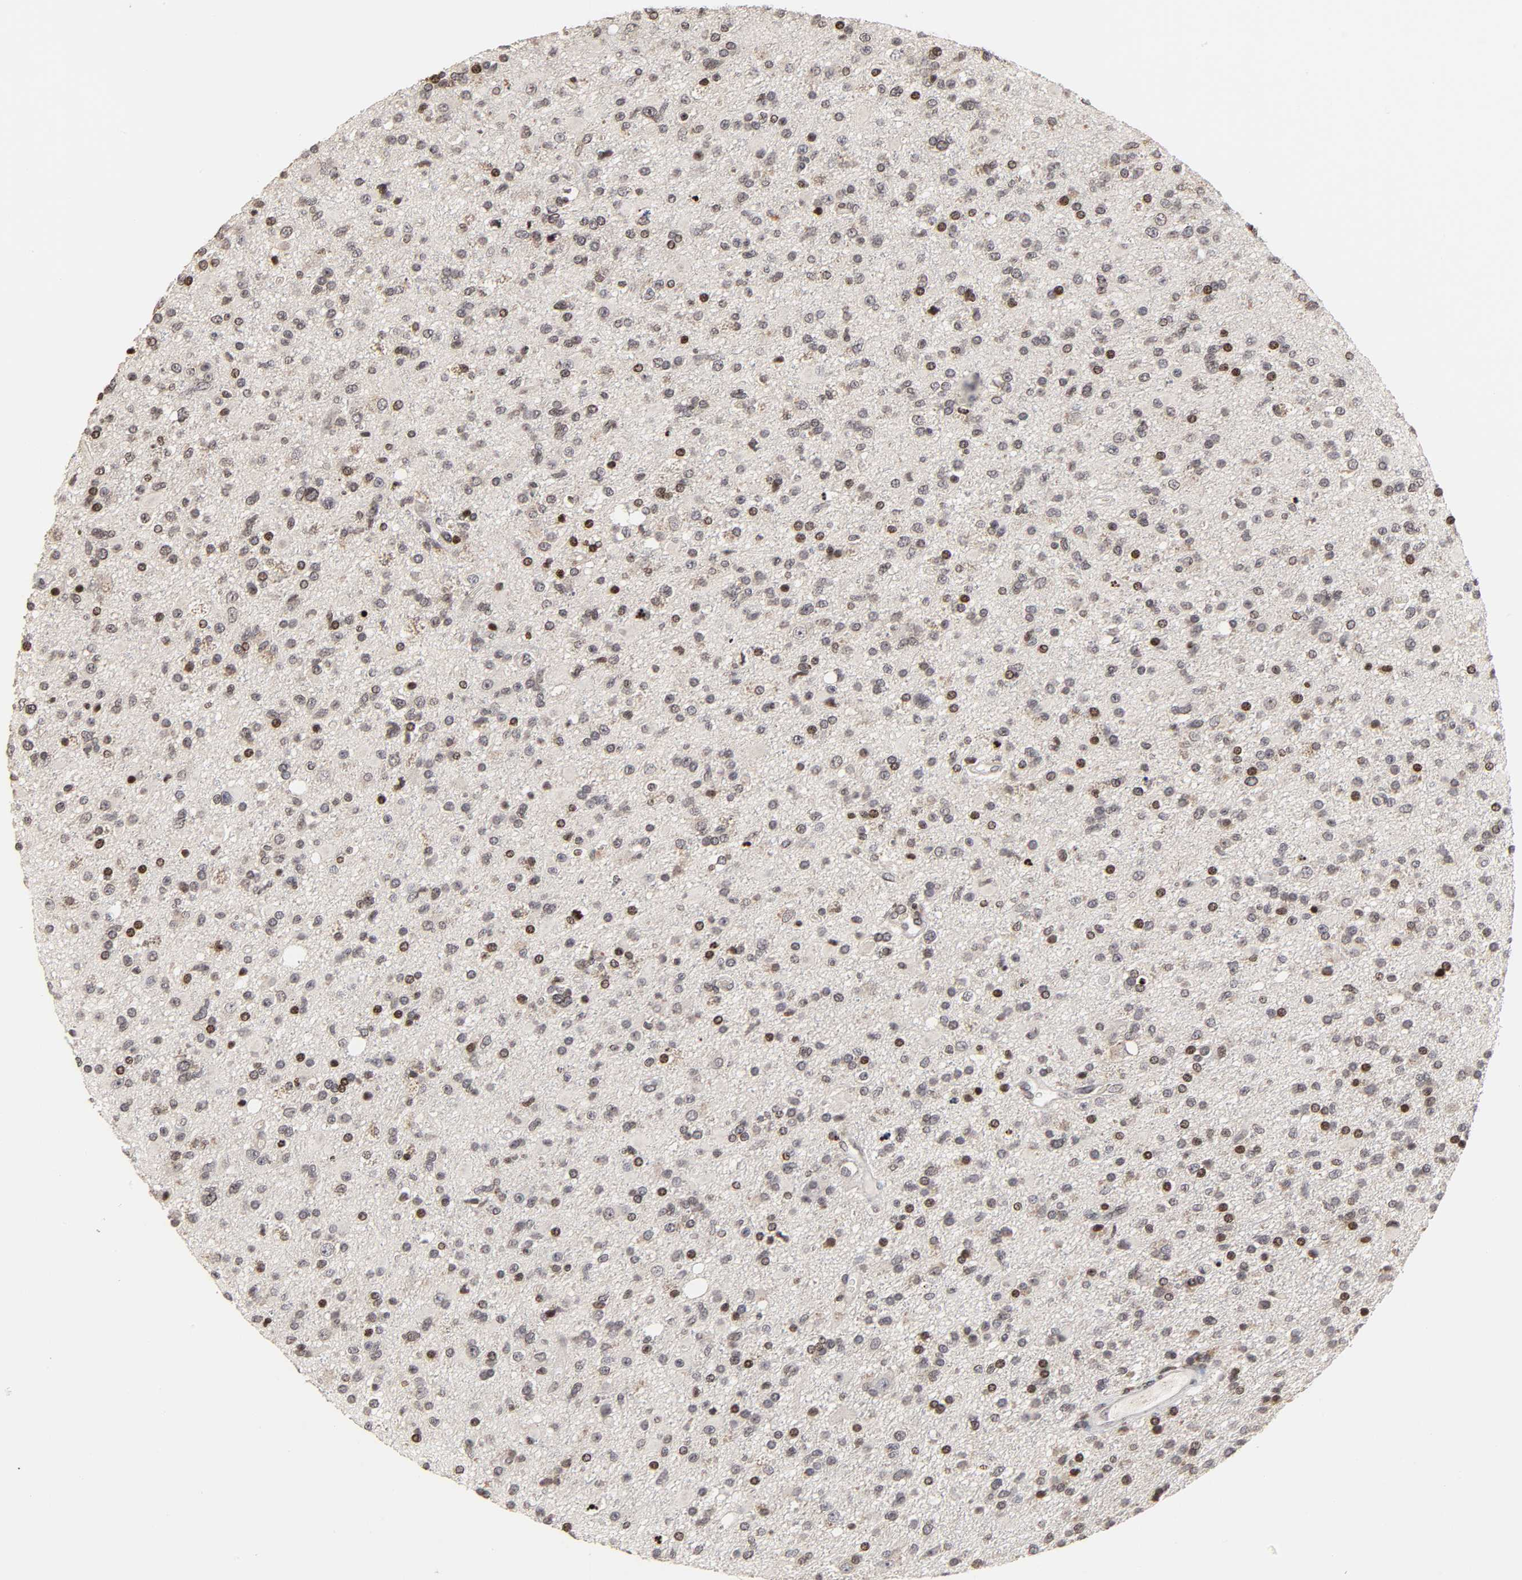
{"staining": {"intensity": "weak", "quantity": "25%-75%", "location": "nuclear"}, "tissue": "glioma", "cell_type": "Tumor cells", "image_type": "cancer", "snomed": [{"axis": "morphology", "description": "Glioma, malignant, High grade"}, {"axis": "topography", "description": "Brain"}], "caption": "Protein expression analysis of malignant glioma (high-grade) exhibits weak nuclear positivity in about 25%-75% of tumor cells.", "gene": "ZNF473", "patient": {"sex": "male", "age": 33}}